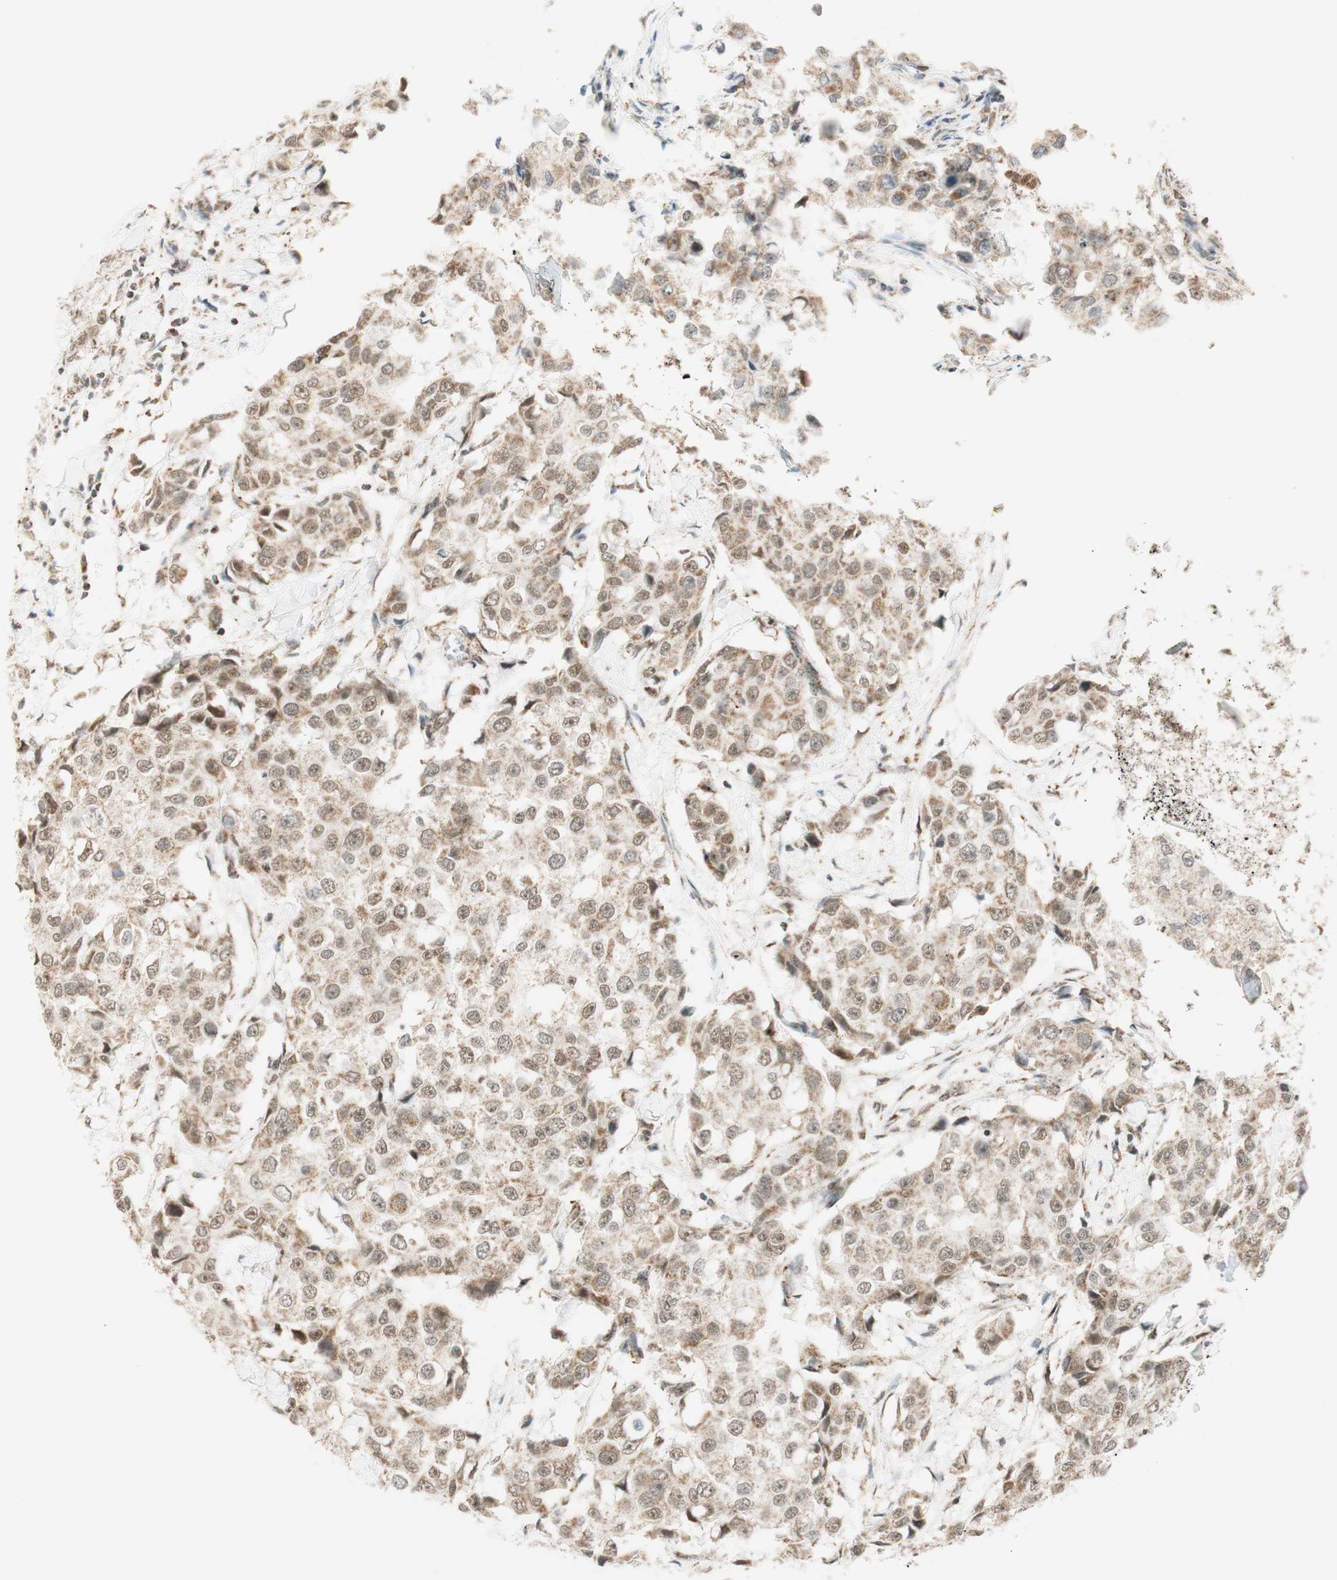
{"staining": {"intensity": "weak", "quantity": "25%-75%", "location": "cytoplasmic/membranous,nuclear"}, "tissue": "breast cancer", "cell_type": "Tumor cells", "image_type": "cancer", "snomed": [{"axis": "morphology", "description": "Duct carcinoma"}, {"axis": "topography", "description": "Breast"}], "caption": "The histopathology image shows immunohistochemical staining of breast infiltrating ductal carcinoma. There is weak cytoplasmic/membranous and nuclear expression is identified in about 25%-75% of tumor cells.", "gene": "ZNF782", "patient": {"sex": "female", "age": 27}}